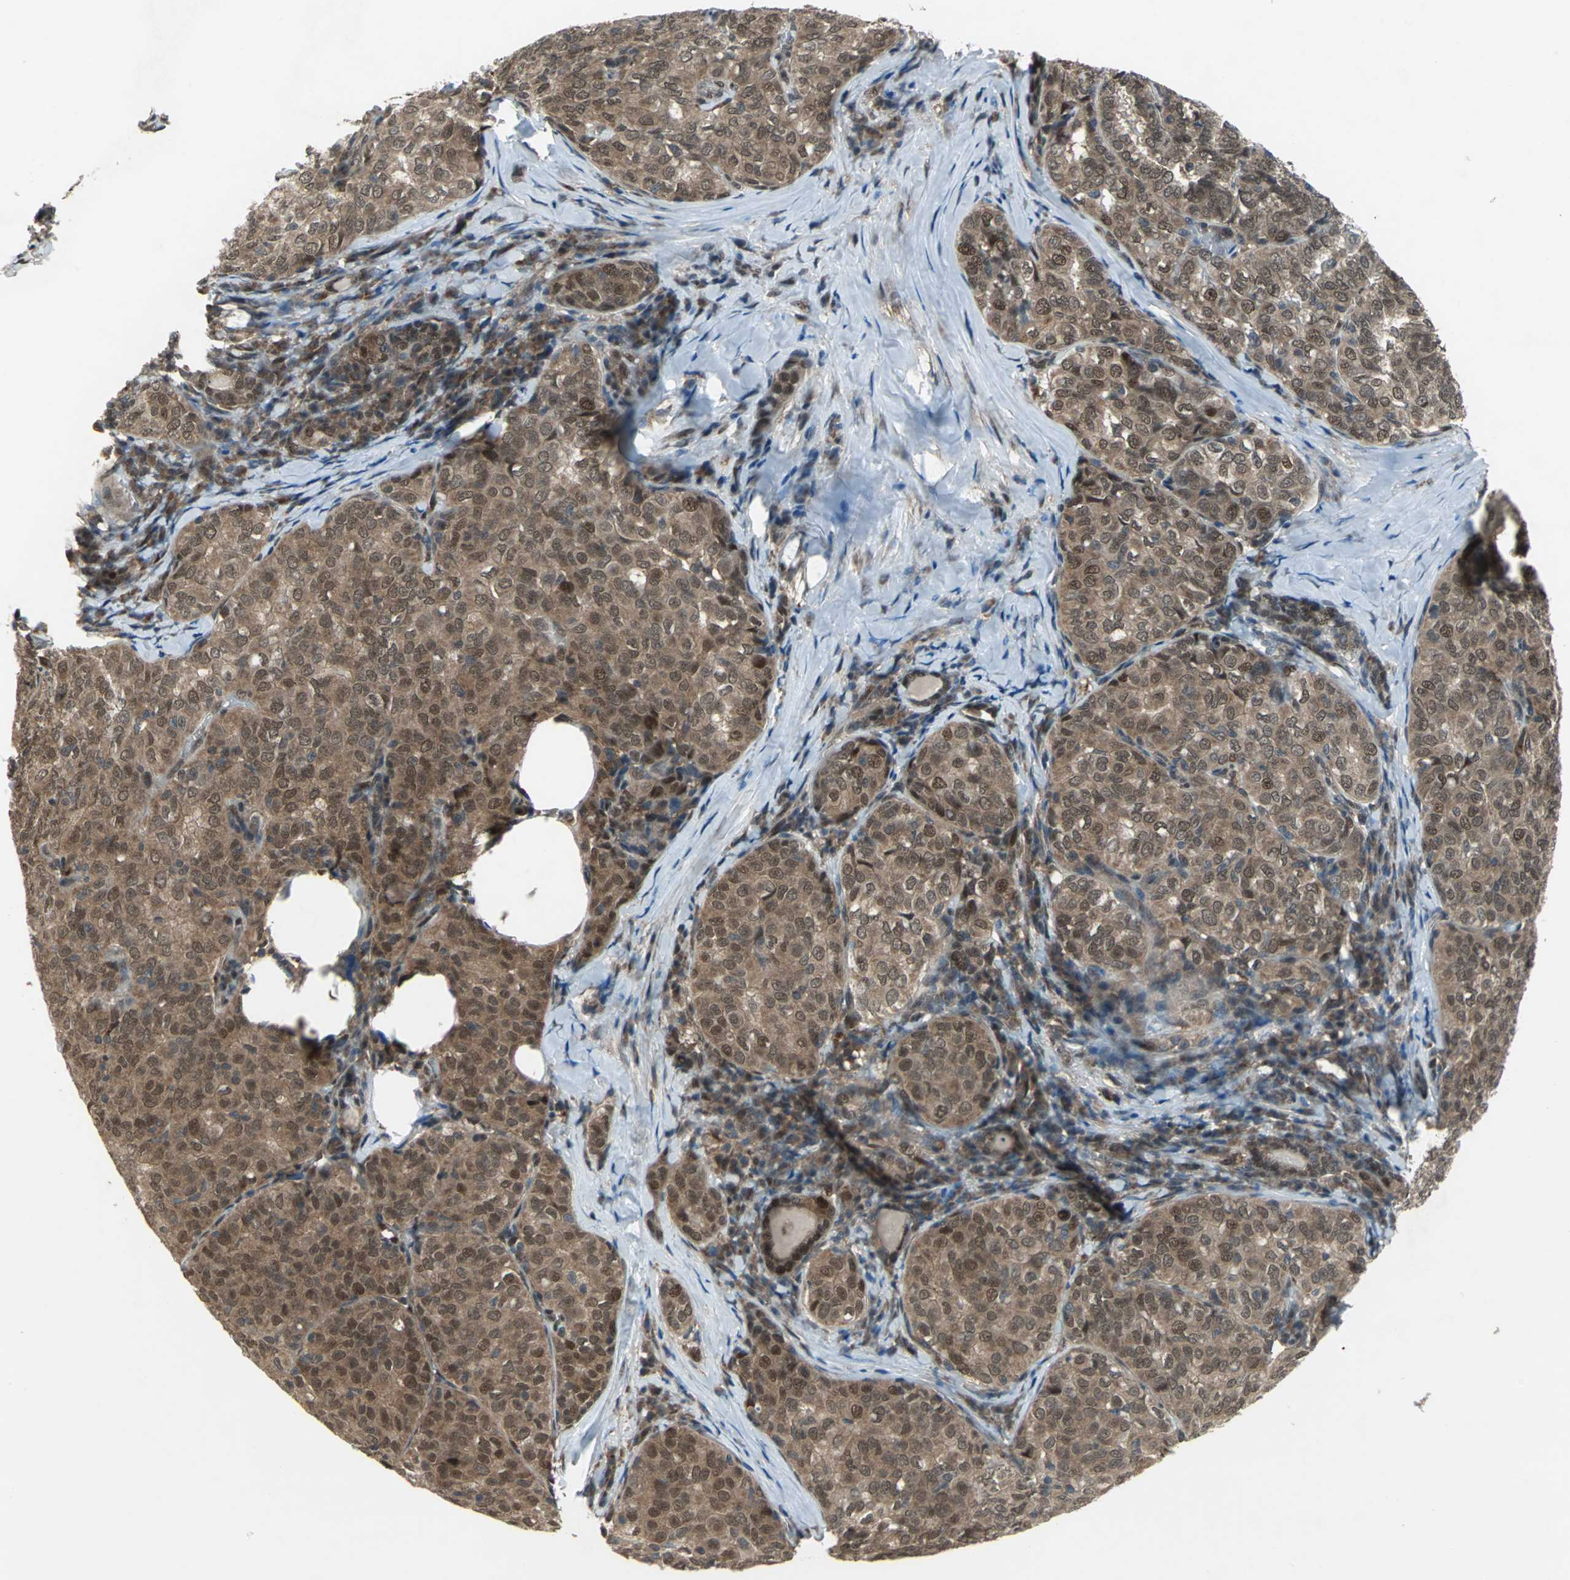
{"staining": {"intensity": "moderate", "quantity": ">75%", "location": "cytoplasmic/membranous,nuclear"}, "tissue": "thyroid cancer", "cell_type": "Tumor cells", "image_type": "cancer", "snomed": [{"axis": "morphology", "description": "Papillary adenocarcinoma, NOS"}, {"axis": "topography", "description": "Thyroid gland"}], "caption": "The histopathology image demonstrates immunohistochemical staining of thyroid cancer. There is moderate cytoplasmic/membranous and nuclear staining is present in about >75% of tumor cells.", "gene": "COPS5", "patient": {"sex": "female", "age": 30}}